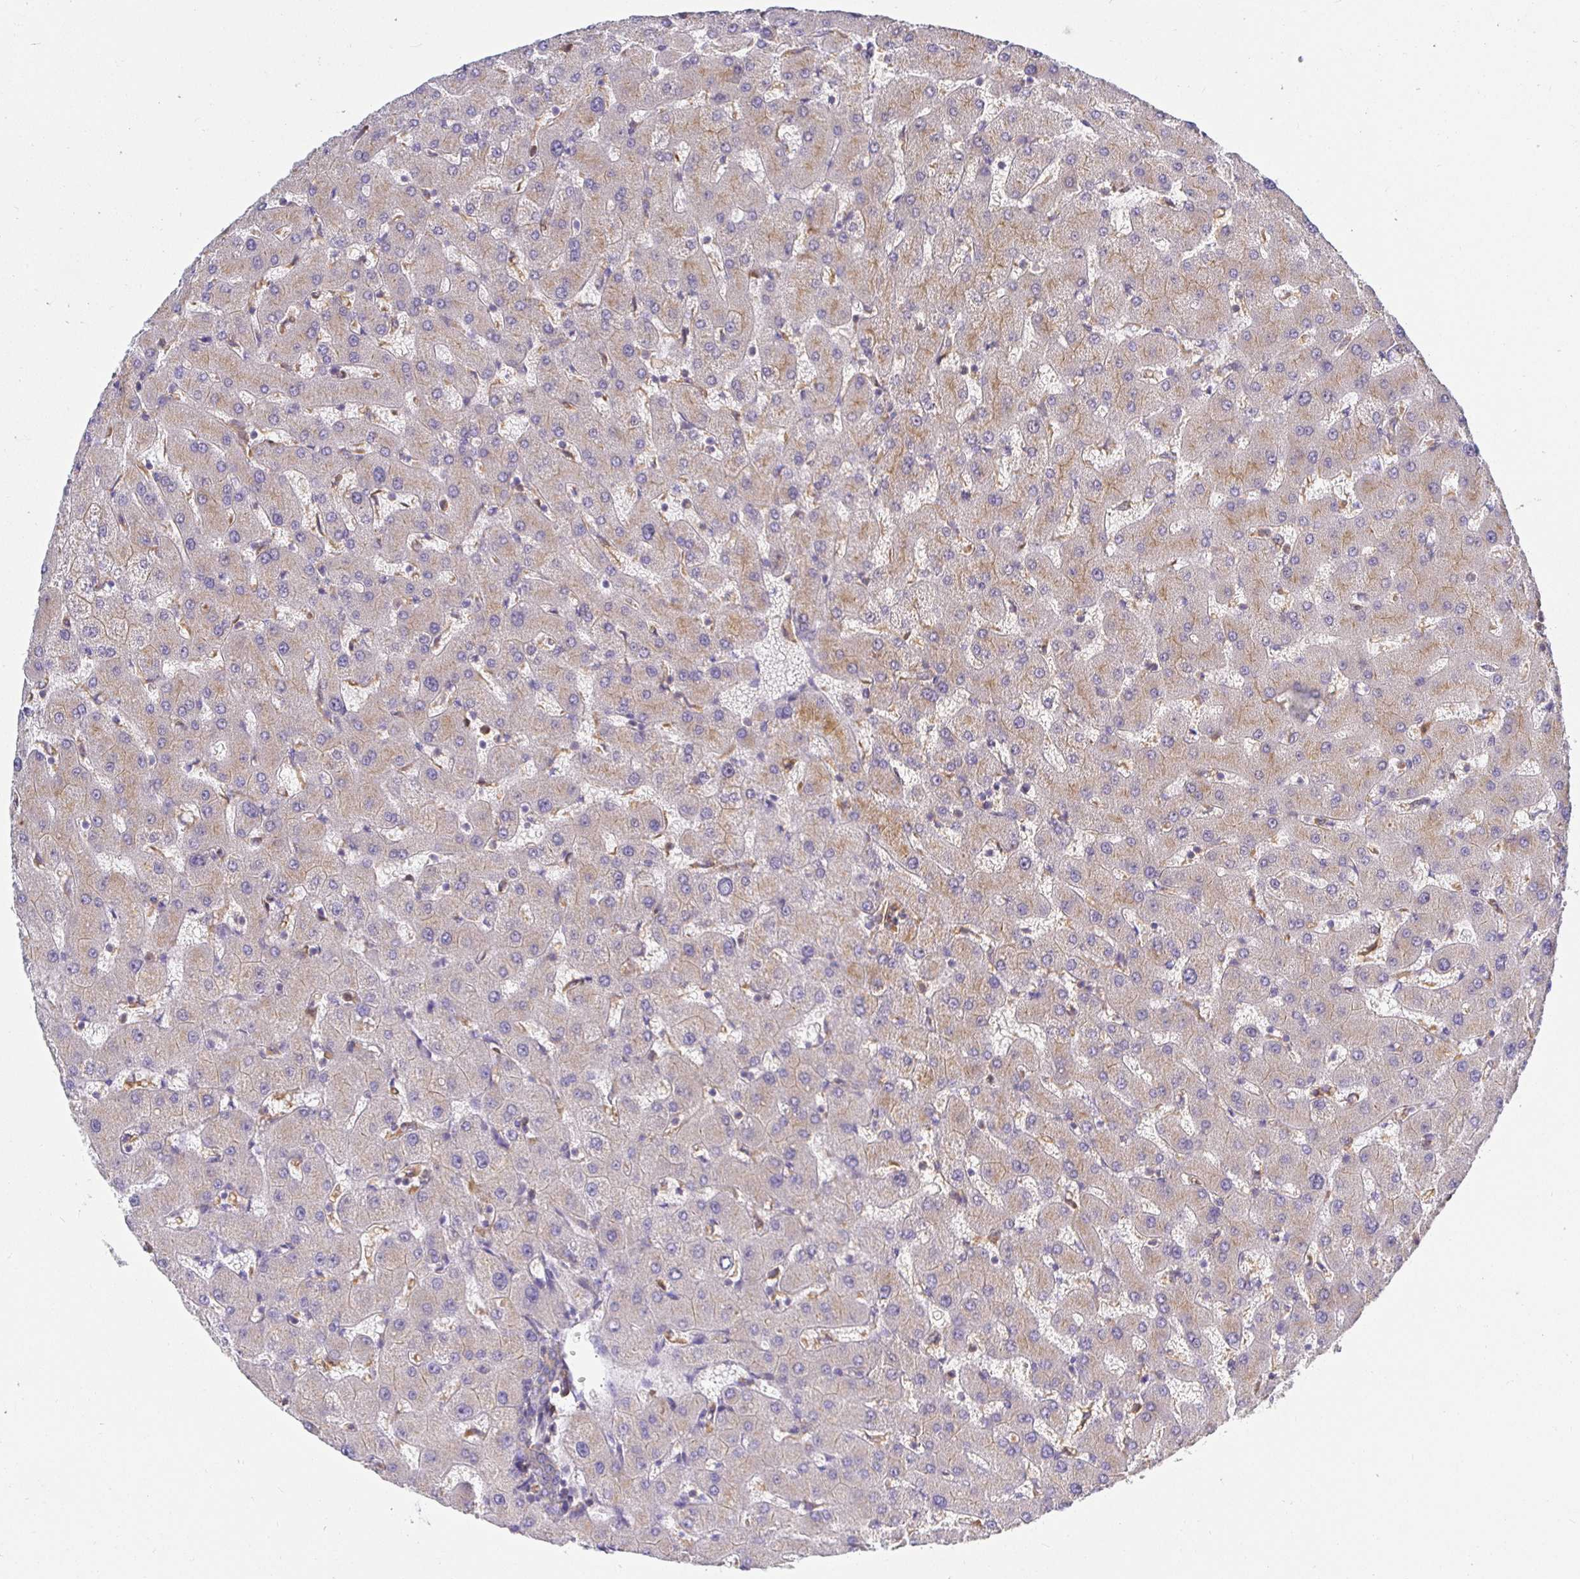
{"staining": {"intensity": "weak", "quantity": "<25%", "location": "cytoplasmic/membranous"}, "tissue": "liver", "cell_type": "Cholangiocytes", "image_type": "normal", "snomed": [{"axis": "morphology", "description": "Normal tissue, NOS"}, {"axis": "topography", "description": "Liver"}], "caption": "This is a image of IHC staining of normal liver, which shows no positivity in cholangiocytes.", "gene": "ATP6V1F", "patient": {"sex": "female", "age": 63}}